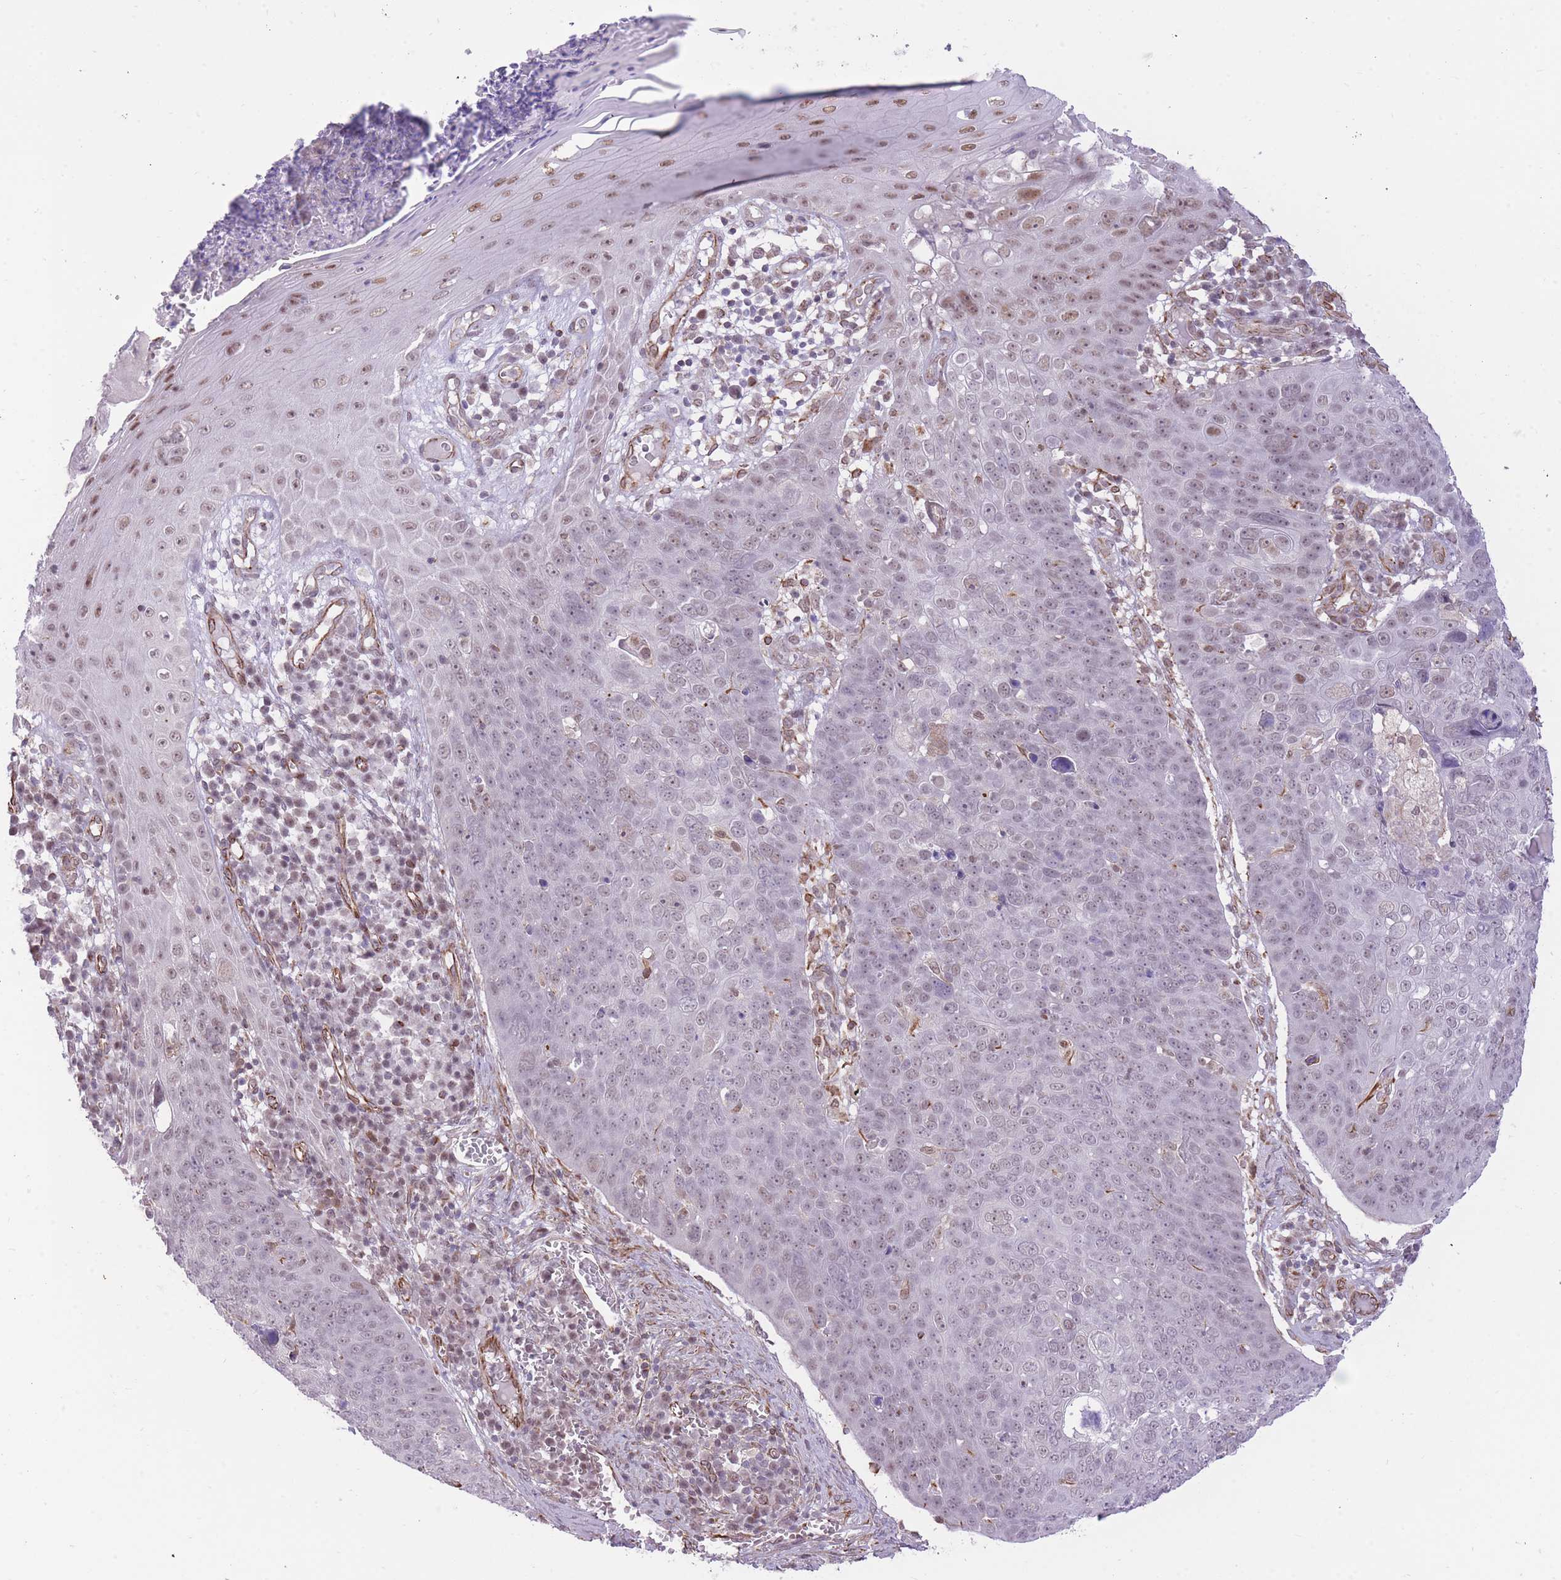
{"staining": {"intensity": "weak", "quantity": "<25%", "location": "nuclear"}, "tissue": "skin cancer", "cell_type": "Tumor cells", "image_type": "cancer", "snomed": [{"axis": "morphology", "description": "Squamous cell carcinoma, NOS"}, {"axis": "topography", "description": "Skin"}], "caption": "Human skin squamous cell carcinoma stained for a protein using immunohistochemistry displays no expression in tumor cells.", "gene": "ELL", "patient": {"sex": "male", "age": 71}}